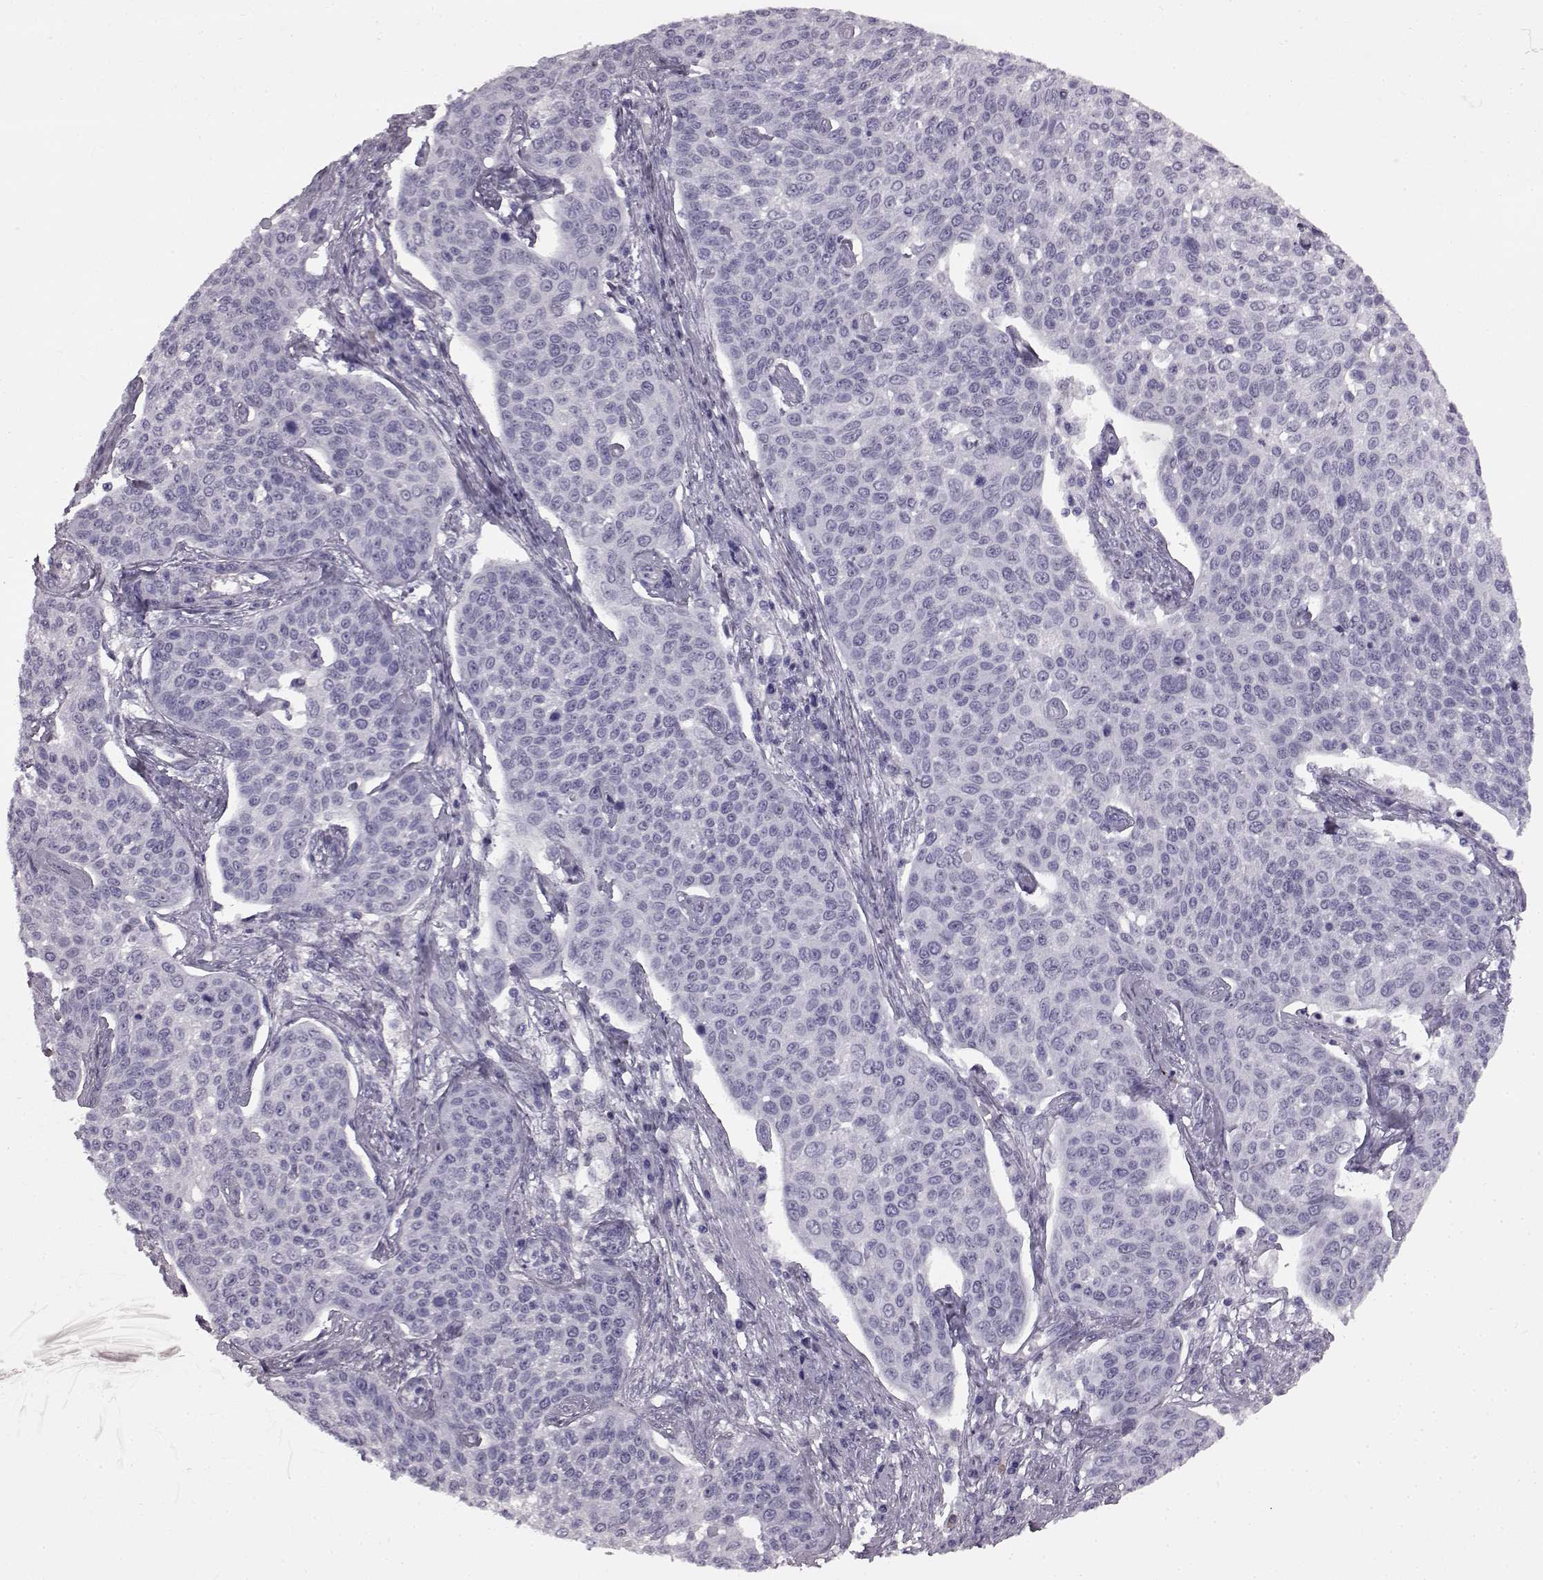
{"staining": {"intensity": "negative", "quantity": "none", "location": "none"}, "tissue": "cervical cancer", "cell_type": "Tumor cells", "image_type": "cancer", "snomed": [{"axis": "morphology", "description": "Squamous cell carcinoma, NOS"}, {"axis": "topography", "description": "Cervix"}], "caption": "This is an immunohistochemistry image of cervical cancer. There is no expression in tumor cells.", "gene": "PRPH2", "patient": {"sex": "female", "age": 34}}